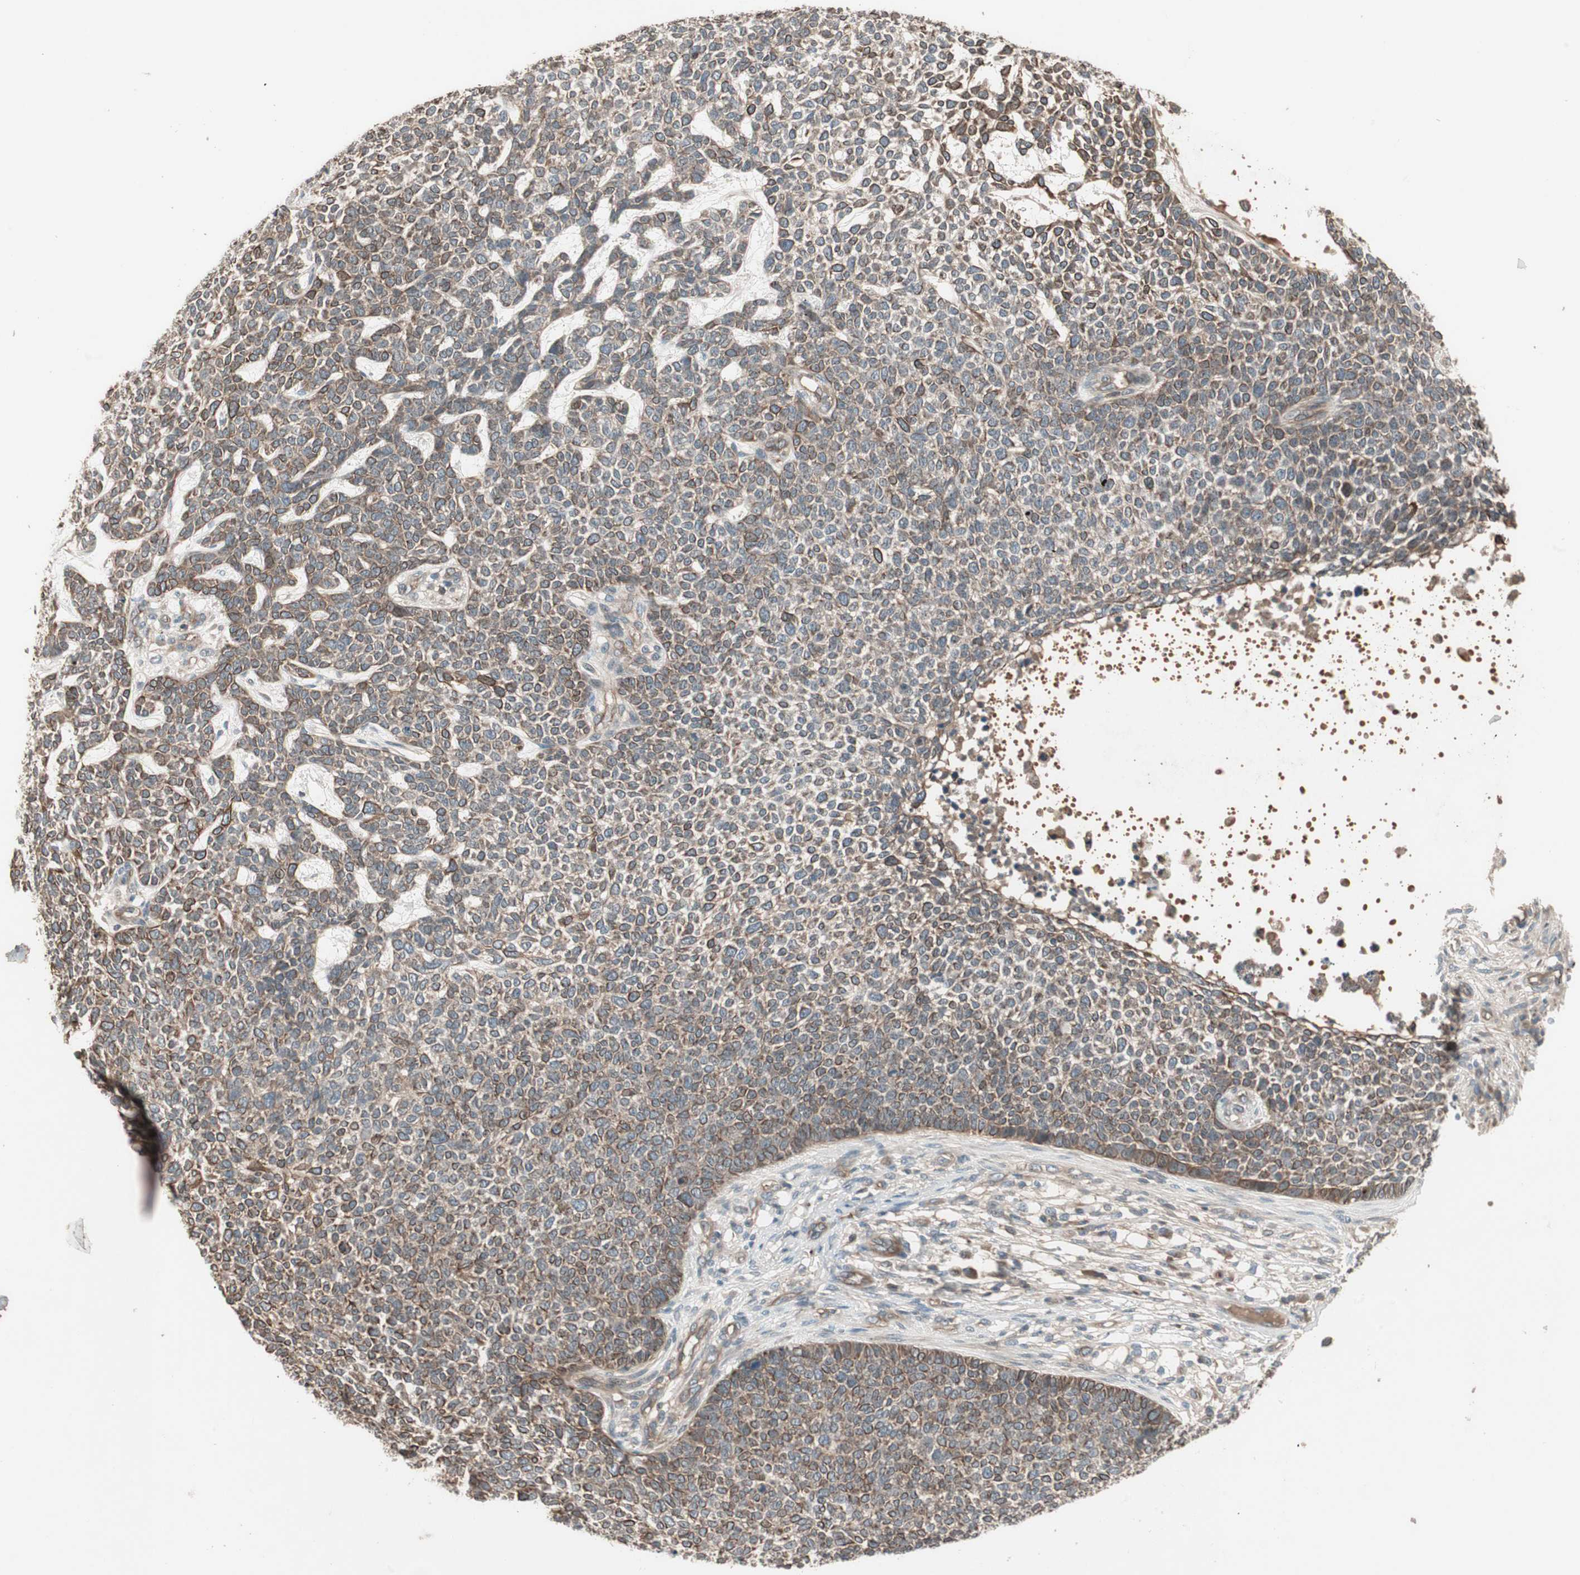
{"staining": {"intensity": "moderate", "quantity": ">75%", "location": "cytoplasmic/membranous"}, "tissue": "skin cancer", "cell_type": "Tumor cells", "image_type": "cancer", "snomed": [{"axis": "morphology", "description": "Basal cell carcinoma"}, {"axis": "topography", "description": "Skin"}], "caption": "IHC micrograph of skin cancer stained for a protein (brown), which exhibits medium levels of moderate cytoplasmic/membranous expression in about >75% of tumor cells.", "gene": "TFPI", "patient": {"sex": "female", "age": 84}}